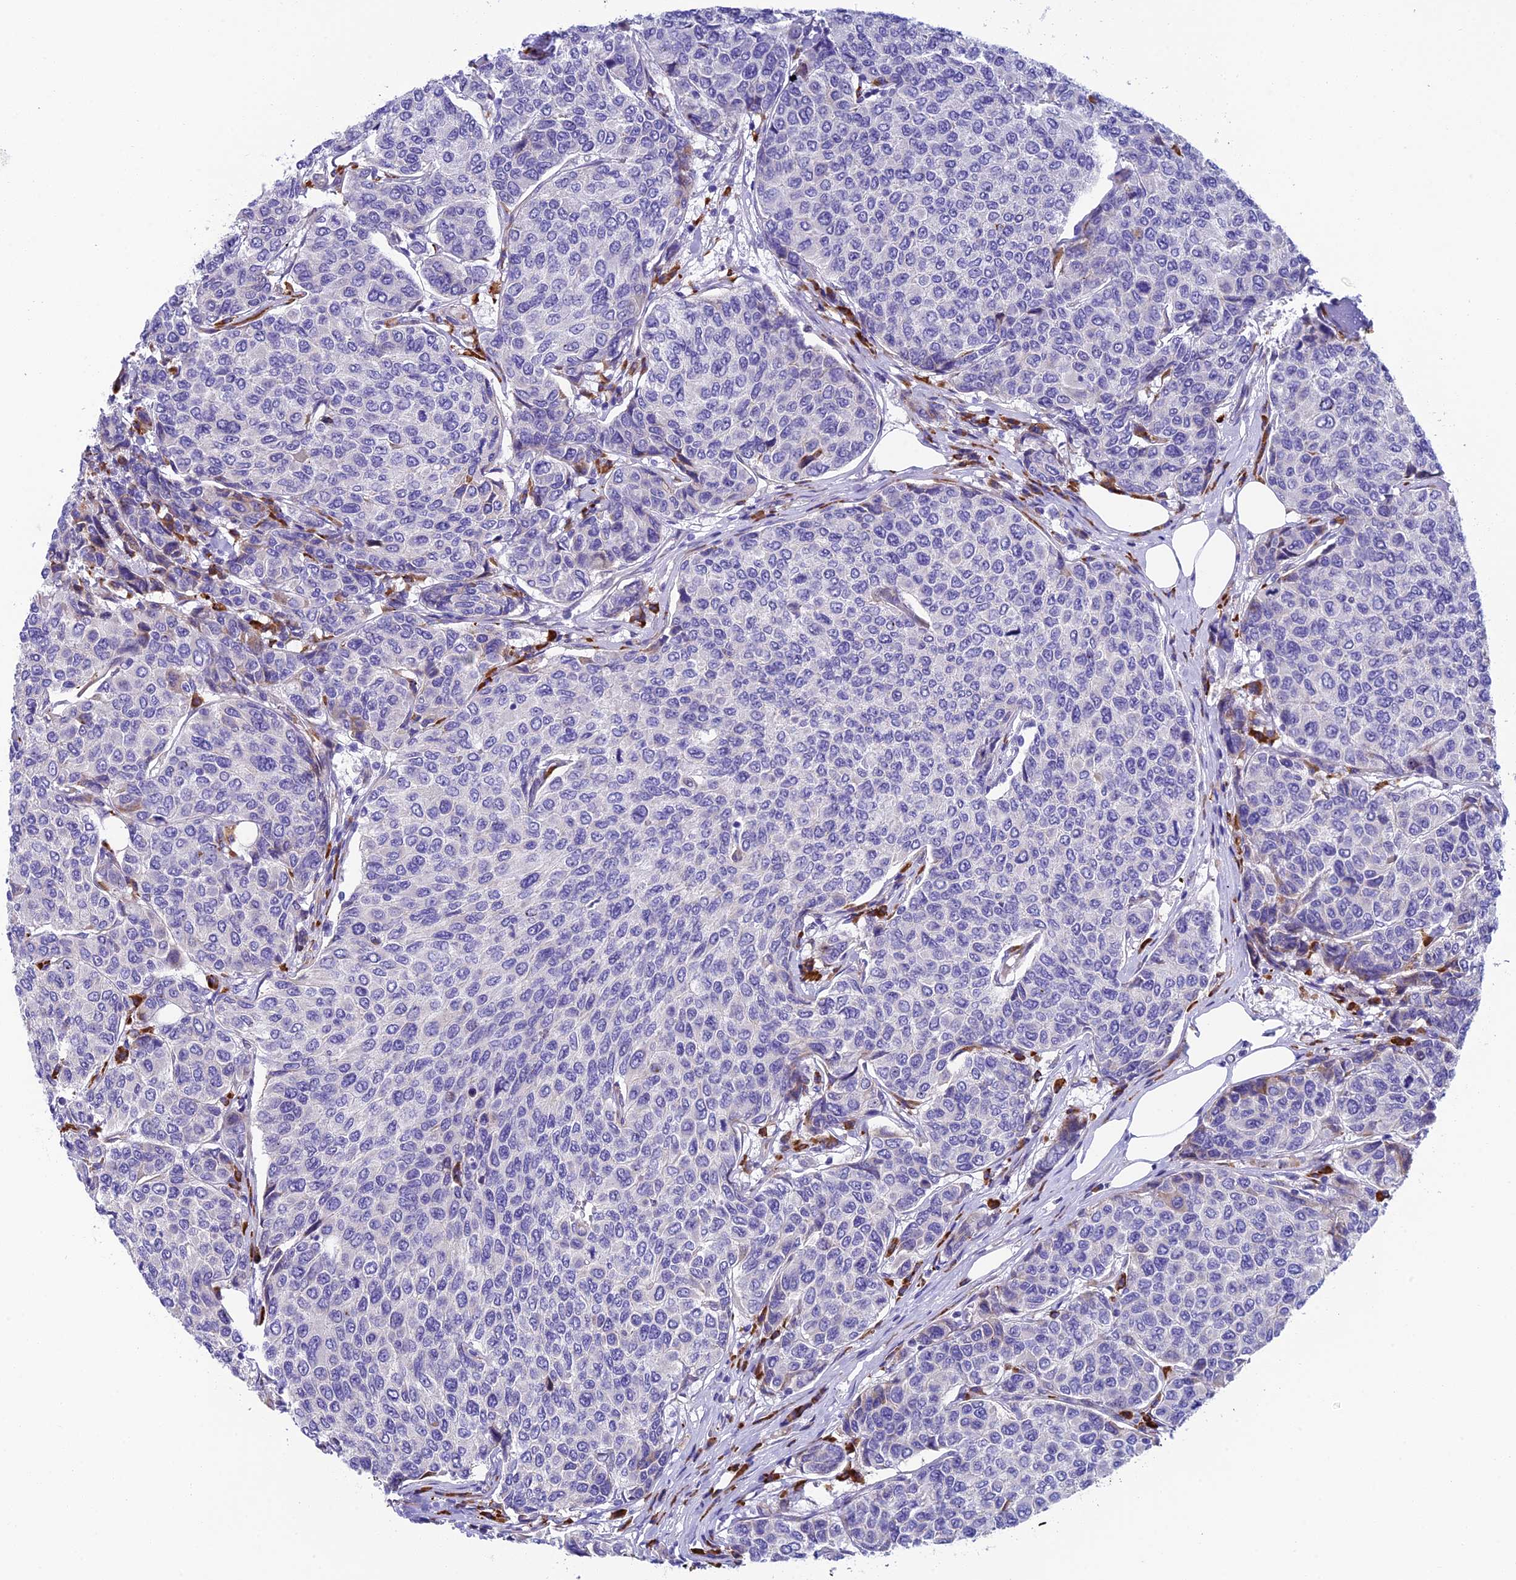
{"staining": {"intensity": "negative", "quantity": "none", "location": "none"}, "tissue": "breast cancer", "cell_type": "Tumor cells", "image_type": "cancer", "snomed": [{"axis": "morphology", "description": "Duct carcinoma"}, {"axis": "topography", "description": "Breast"}], "caption": "Immunohistochemistry (IHC) image of human breast cancer (invasive ductal carcinoma) stained for a protein (brown), which shows no staining in tumor cells.", "gene": "MACIR", "patient": {"sex": "female", "age": 55}}